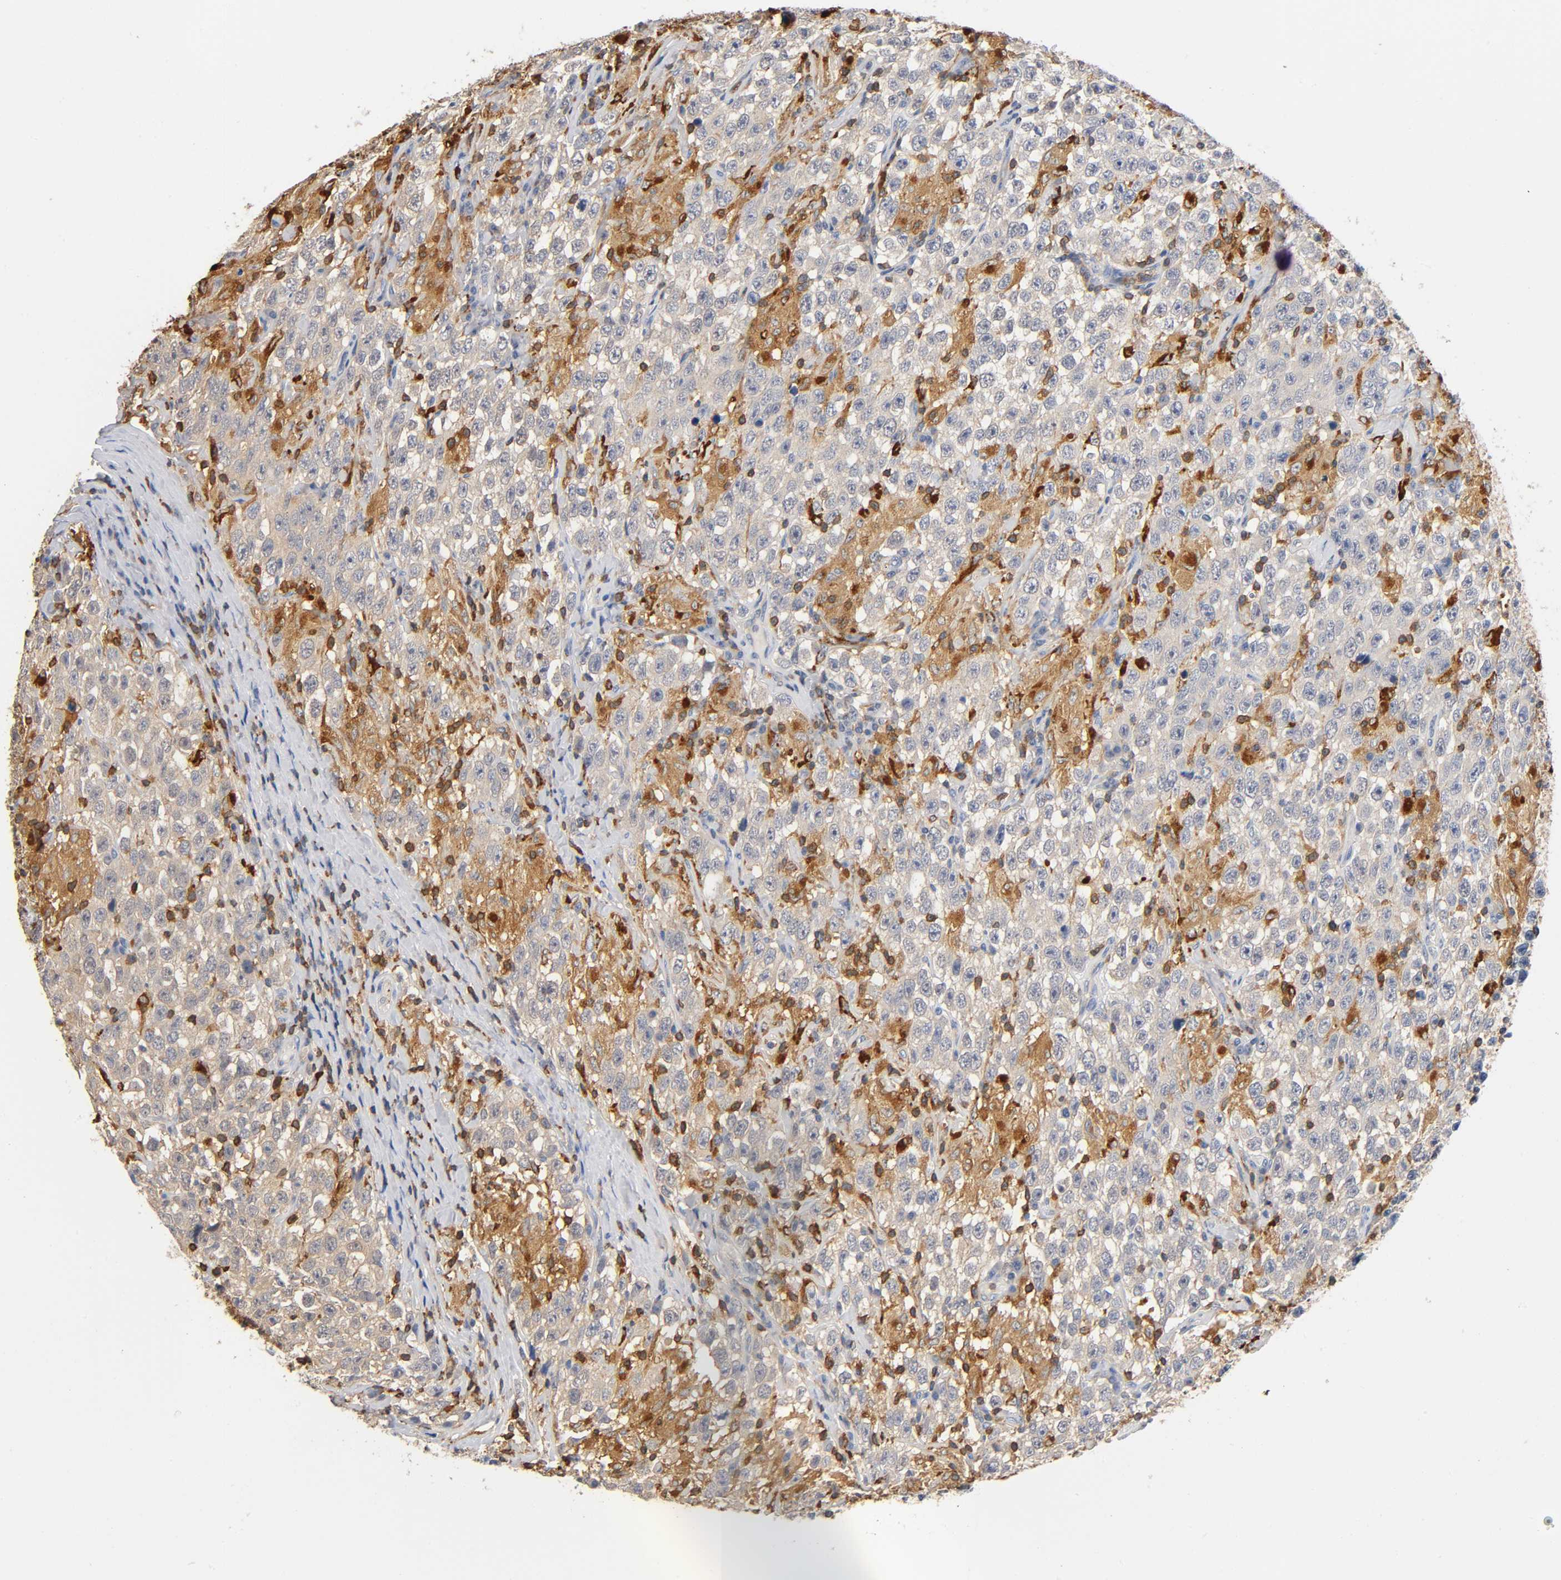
{"staining": {"intensity": "negative", "quantity": "none", "location": "none"}, "tissue": "testis cancer", "cell_type": "Tumor cells", "image_type": "cancer", "snomed": [{"axis": "morphology", "description": "Seminoma, NOS"}, {"axis": "topography", "description": "Testis"}], "caption": "This is an IHC histopathology image of testis seminoma. There is no staining in tumor cells.", "gene": "UCKL1", "patient": {"sex": "male", "age": 41}}